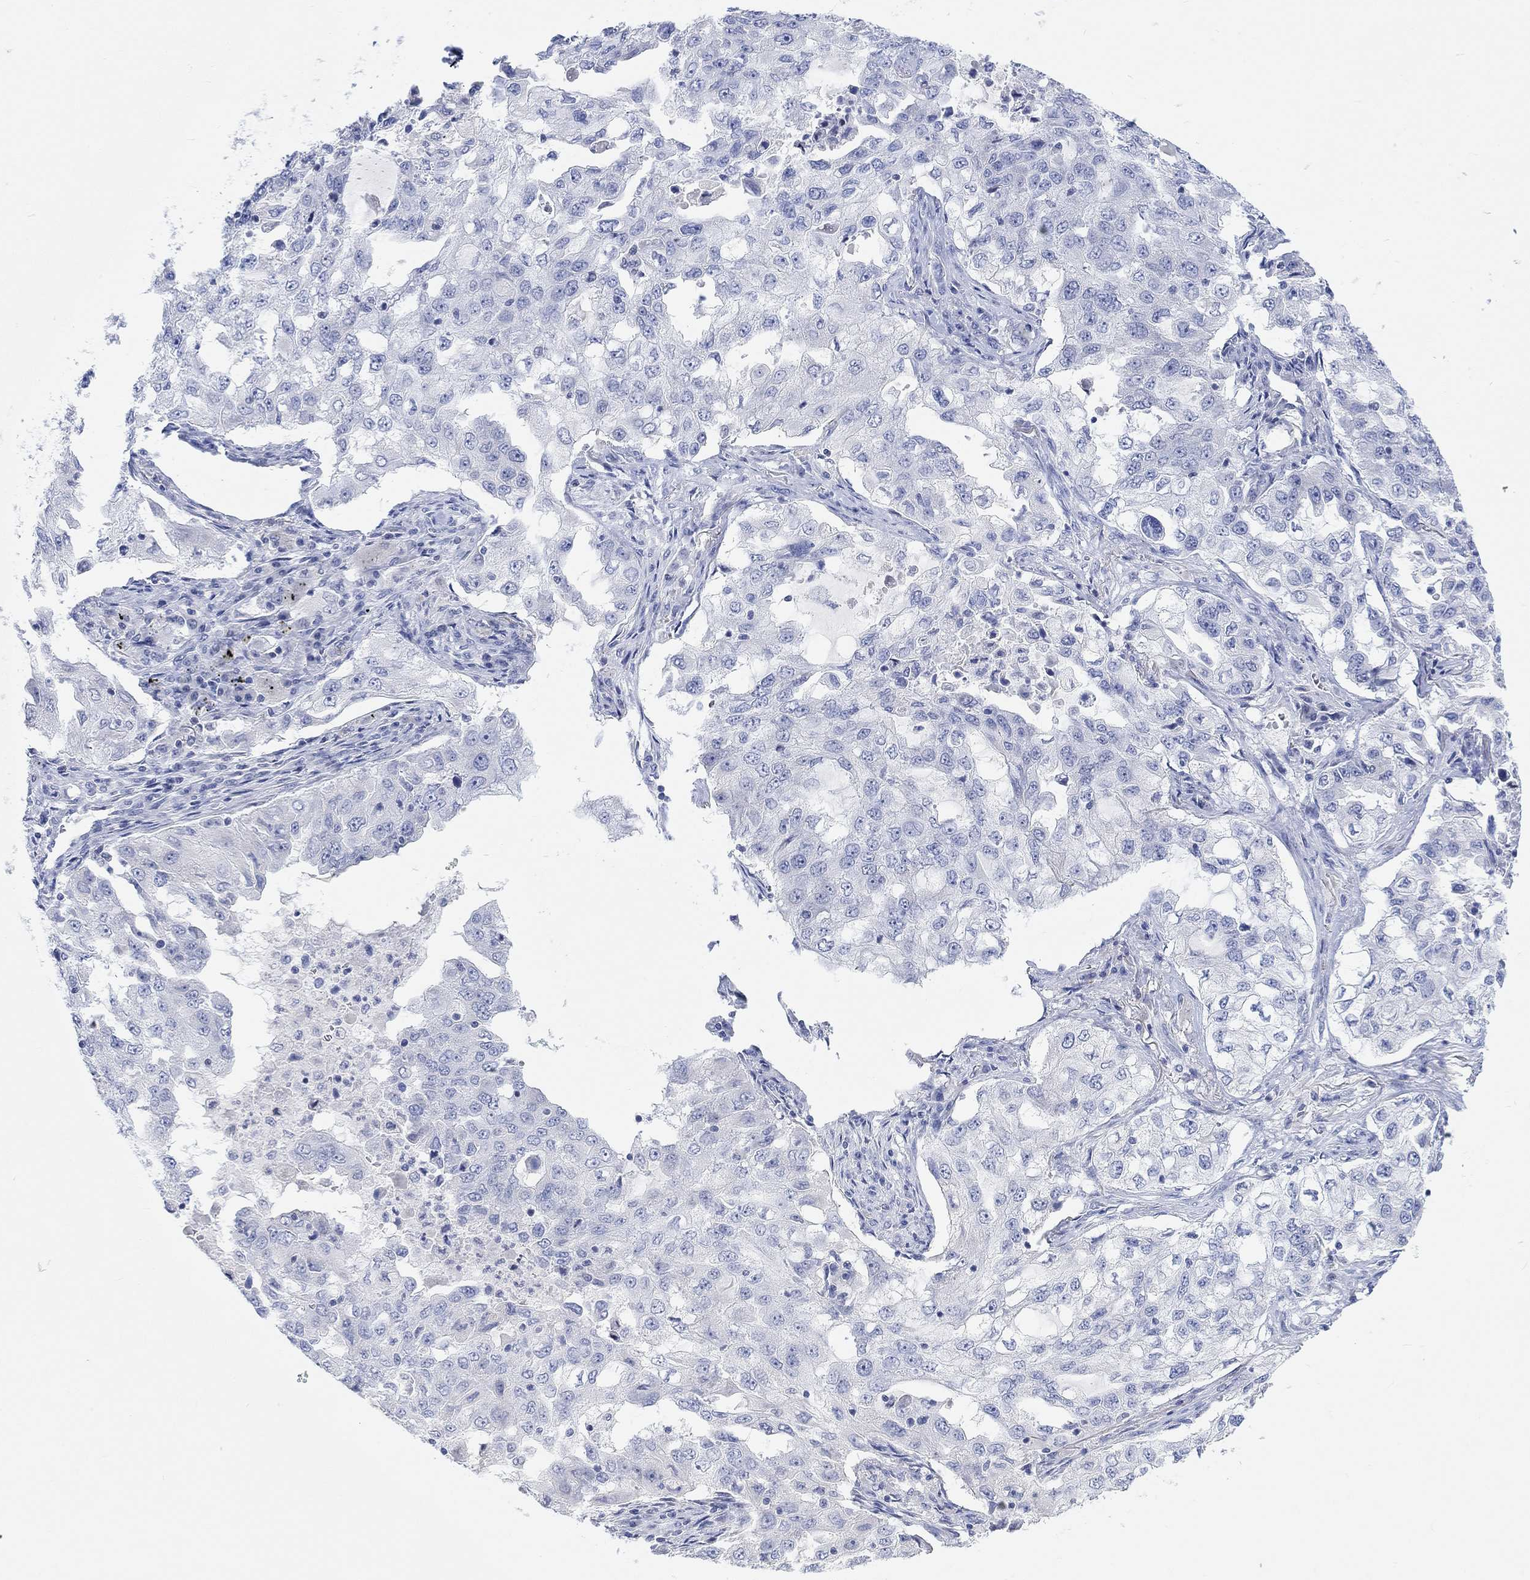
{"staining": {"intensity": "negative", "quantity": "none", "location": "none"}, "tissue": "lung cancer", "cell_type": "Tumor cells", "image_type": "cancer", "snomed": [{"axis": "morphology", "description": "Adenocarcinoma, NOS"}, {"axis": "topography", "description": "Lung"}], "caption": "The IHC micrograph has no significant staining in tumor cells of lung cancer (adenocarcinoma) tissue.", "gene": "ATP6V1E2", "patient": {"sex": "female", "age": 61}}